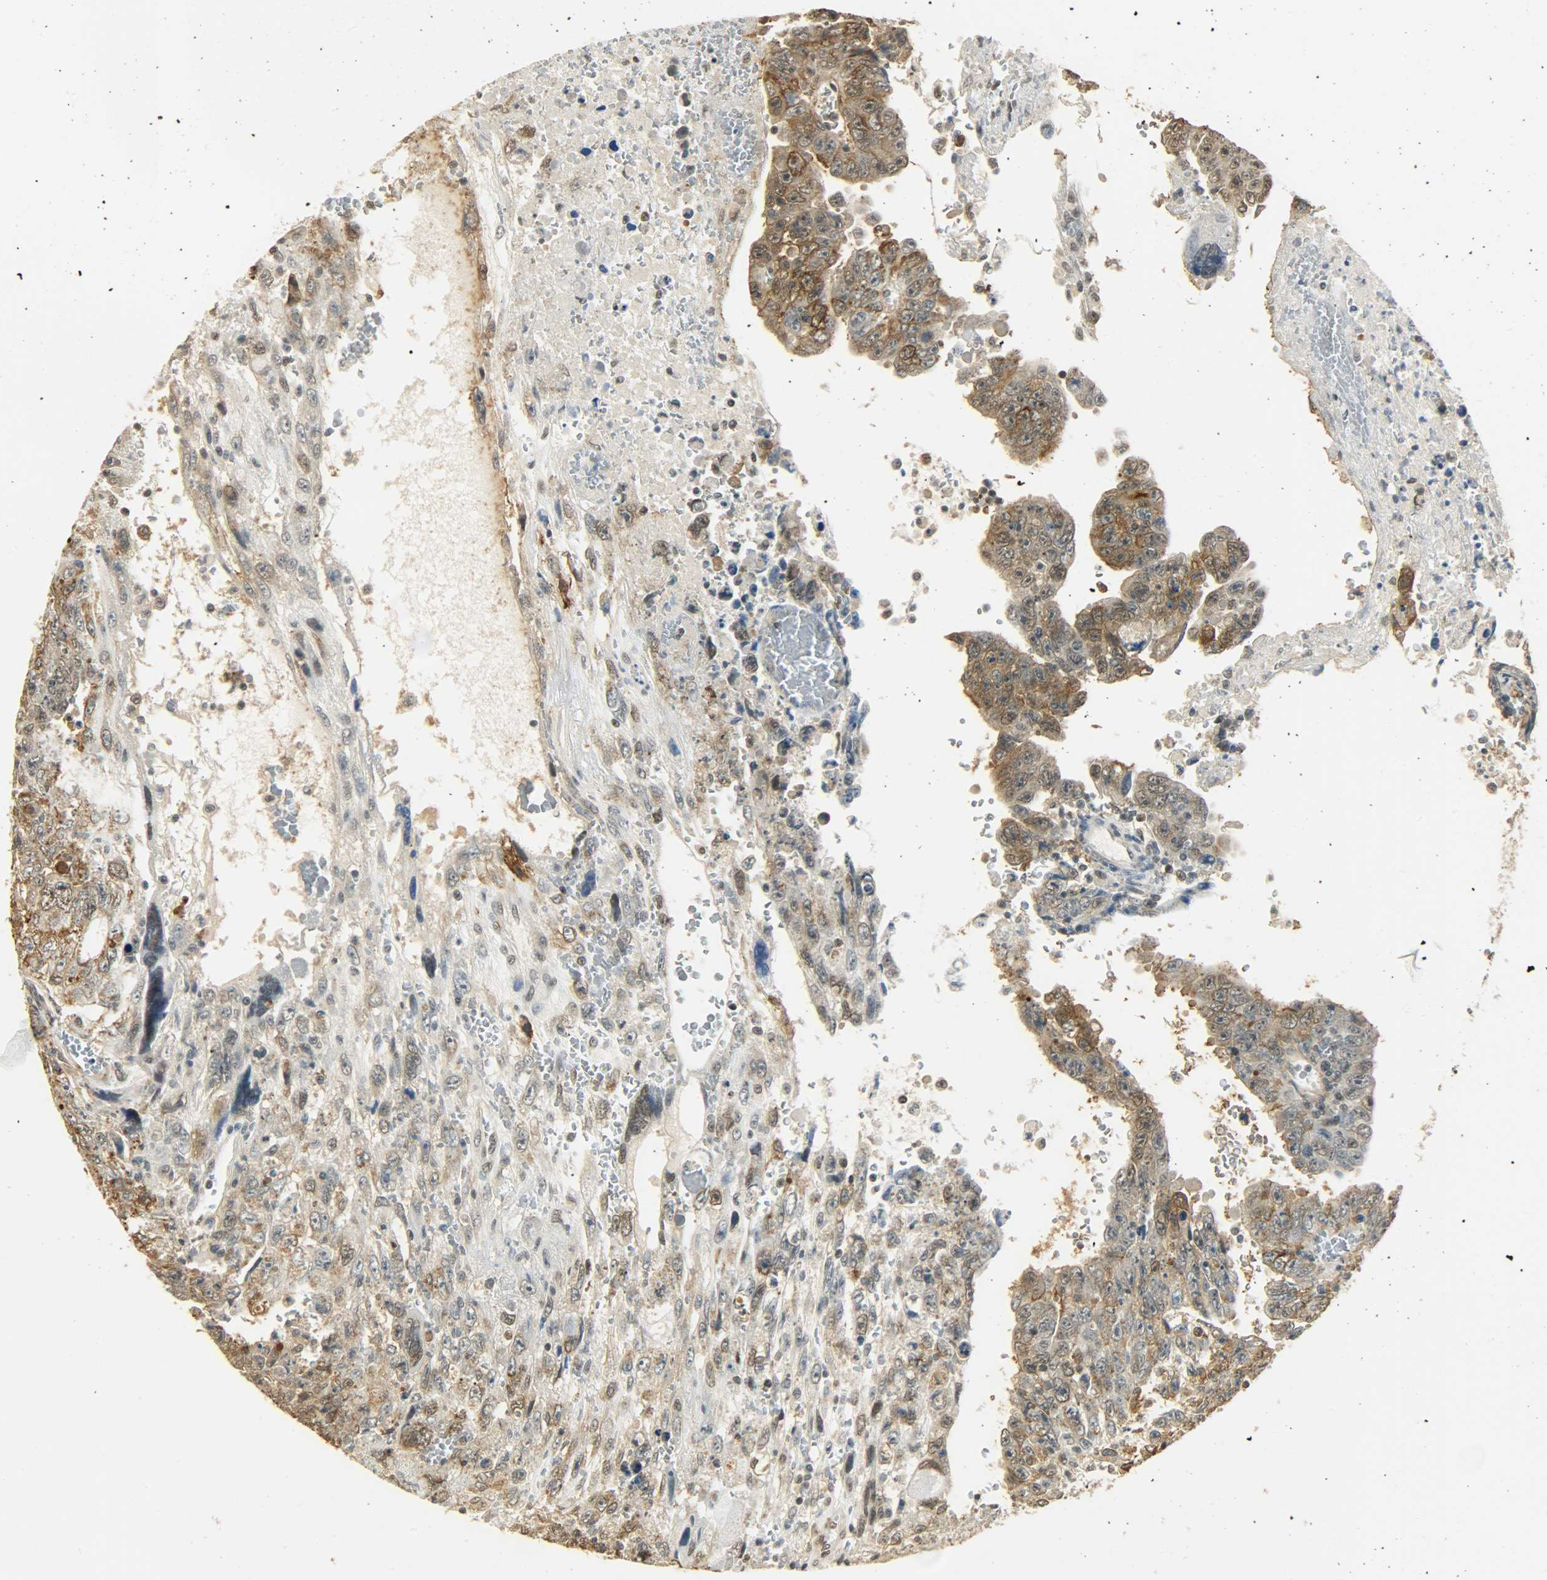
{"staining": {"intensity": "moderate", "quantity": ">75%", "location": "cytoplasmic/membranous"}, "tissue": "testis cancer", "cell_type": "Tumor cells", "image_type": "cancer", "snomed": [{"axis": "morphology", "description": "Carcinoma, Embryonal, NOS"}, {"axis": "topography", "description": "Testis"}], "caption": "A brown stain shows moderate cytoplasmic/membranous expression of a protein in human testis cancer tumor cells.", "gene": "NGFR", "patient": {"sex": "male", "age": 28}}